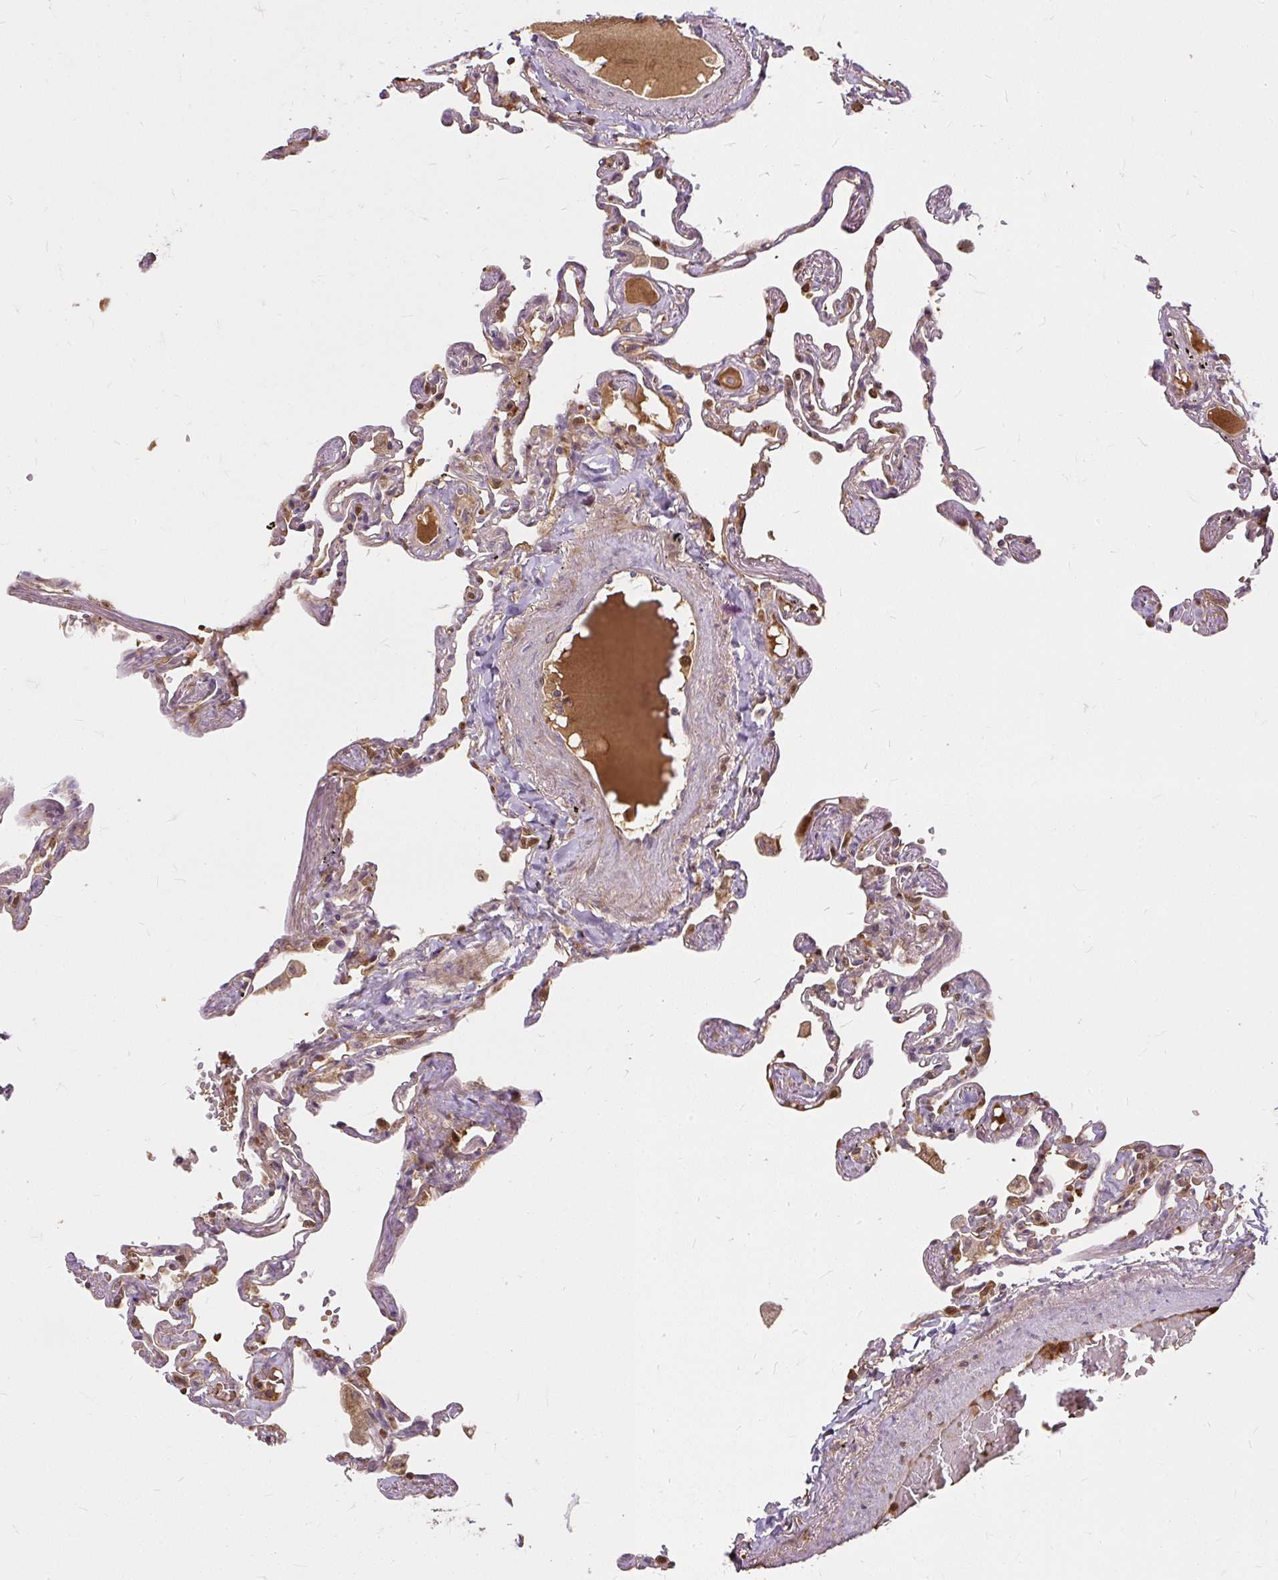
{"staining": {"intensity": "moderate", "quantity": "25%-75%", "location": "cytoplasmic/membranous"}, "tissue": "lung", "cell_type": "Alveolar cells", "image_type": "normal", "snomed": [{"axis": "morphology", "description": "Normal tissue, NOS"}, {"axis": "topography", "description": "Lung"}], "caption": "Immunohistochemistry (IHC) (DAB (3,3'-diaminobenzidine)) staining of benign lung exhibits moderate cytoplasmic/membranous protein expression in about 25%-75% of alveolar cells.", "gene": "AP5S1", "patient": {"sex": "female", "age": 67}}